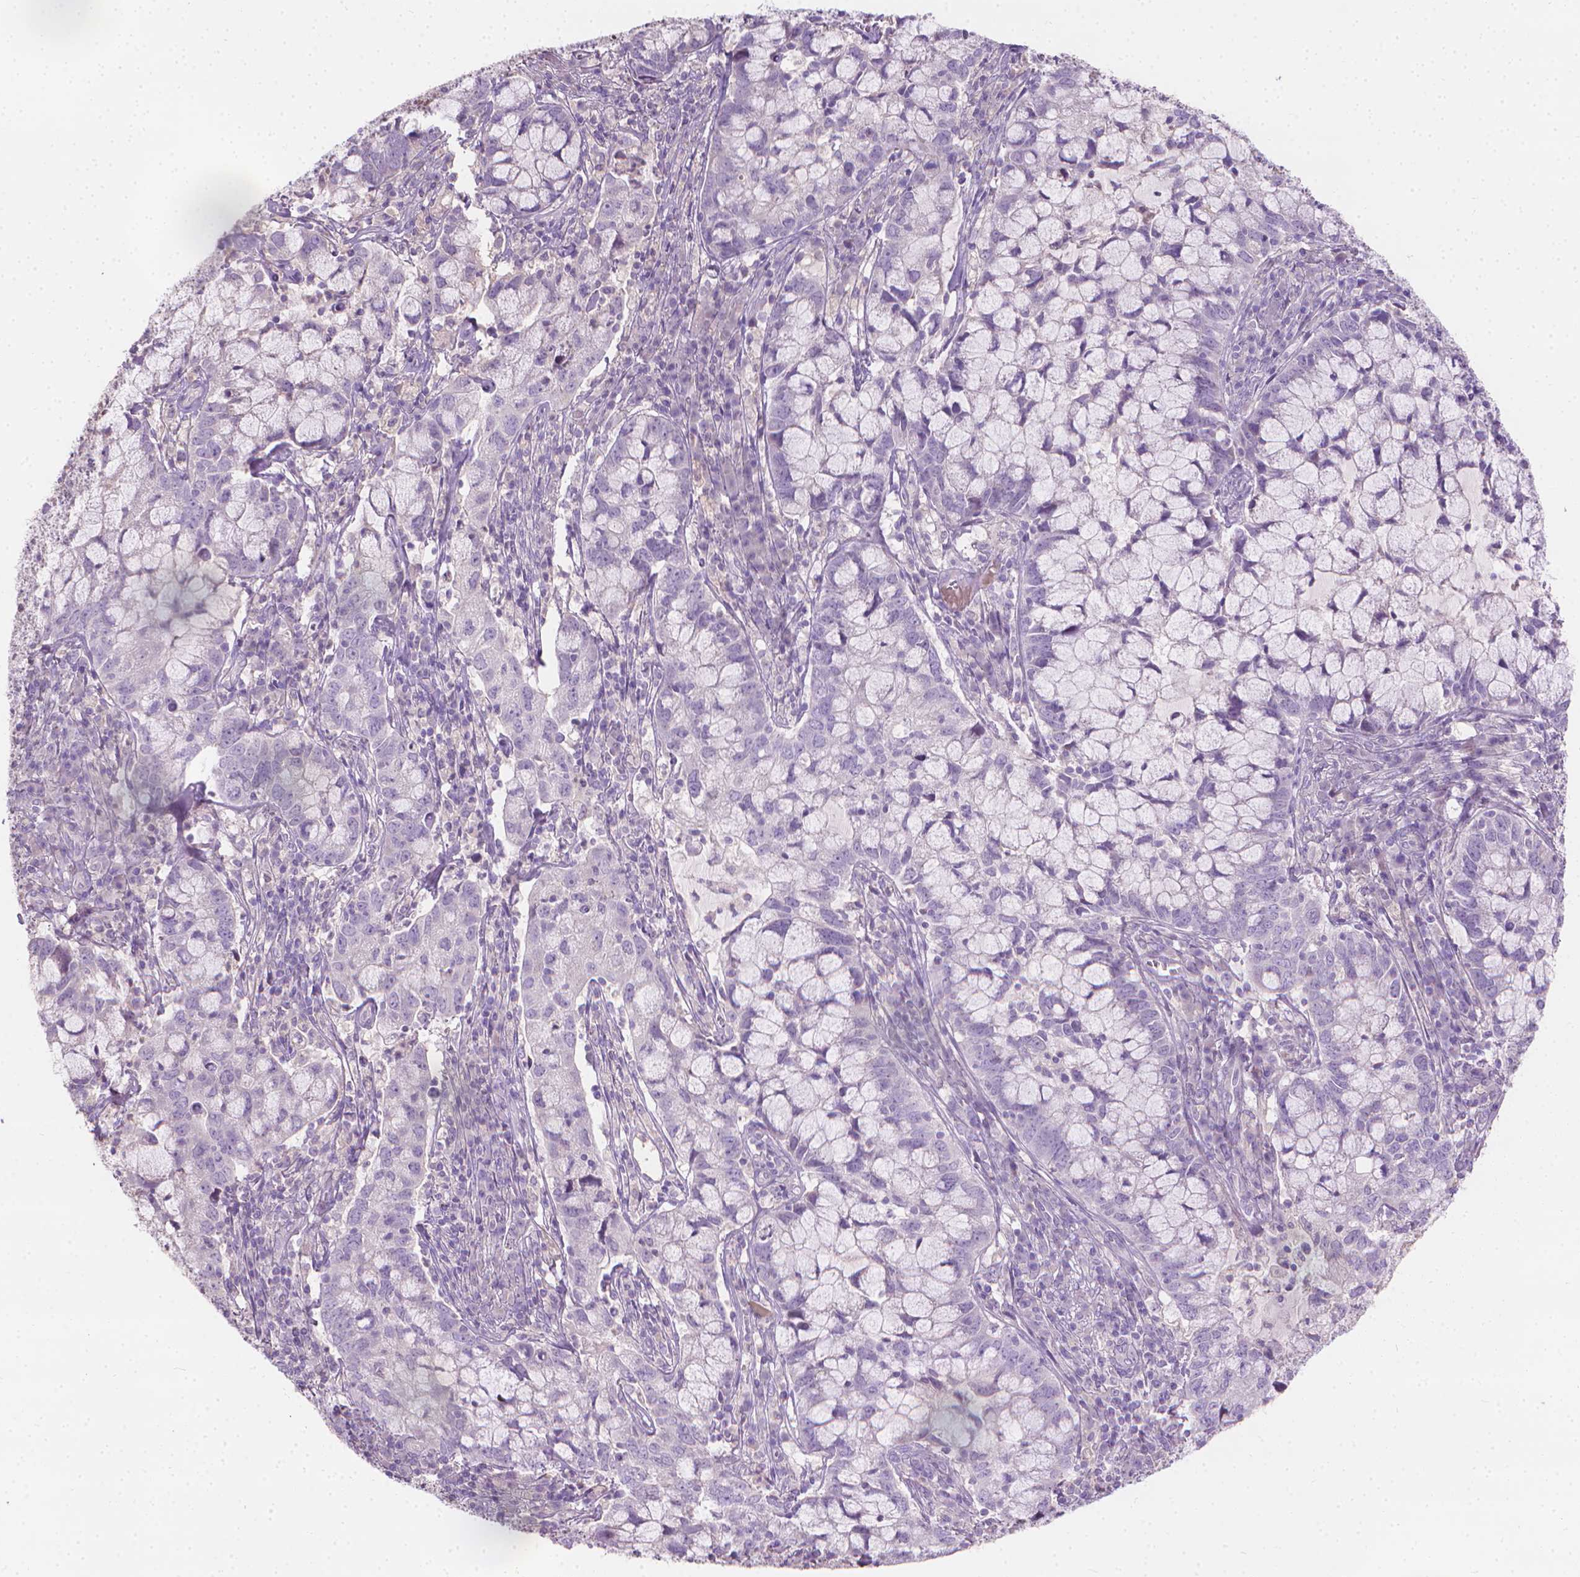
{"staining": {"intensity": "negative", "quantity": "none", "location": "none"}, "tissue": "cervical cancer", "cell_type": "Tumor cells", "image_type": "cancer", "snomed": [{"axis": "morphology", "description": "Adenocarcinoma, NOS"}, {"axis": "topography", "description": "Cervix"}], "caption": "An IHC photomicrograph of cervical adenocarcinoma is shown. There is no staining in tumor cells of cervical adenocarcinoma. (Brightfield microscopy of DAB (3,3'-diaminobenzidine) immunohistochemistry at high magnification).", "gene": "CABCOCO1", "patient": {"sex": "female", "age": 40}}